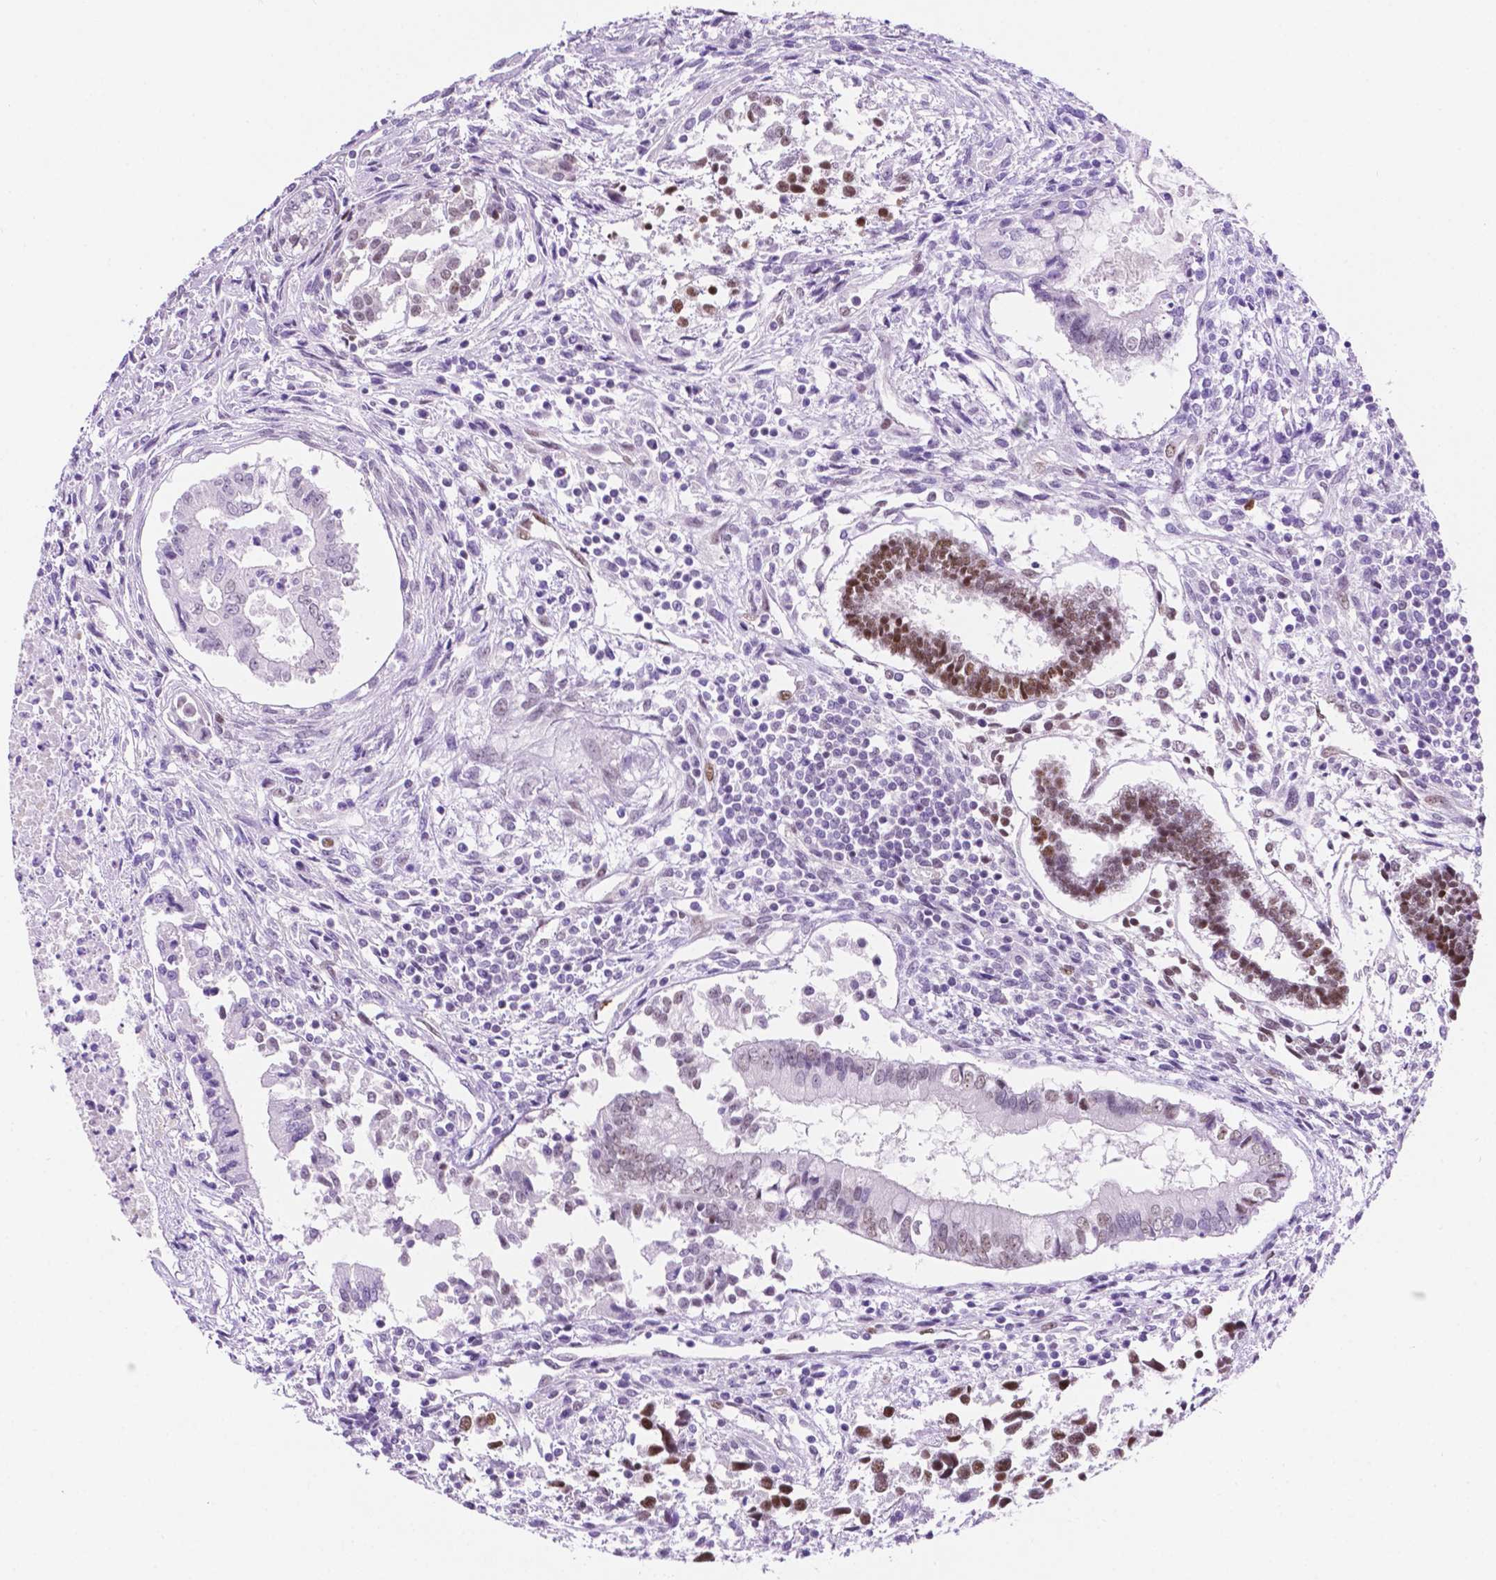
{"staining": {"intensity": "moderate", "quantity": "25%-75%", "location": "nuclear"}, "tissue": "testis cancer", "cell_type": "Tumor cells", "image_type": "cancer", "snomed": [{"axis": "morphology", "description": "Carcinoma, Embryonal, NOS"}, {"axis": "topography", "description": "Testis"}], "caption": "High-power microscopy captured an IHC histopathology image of testis cancer, revealing moderate nuclear positivity in about 25%-75% of tumor cells.", "gene": "ERF", "patient": {"sex": "male", "age": 37}}